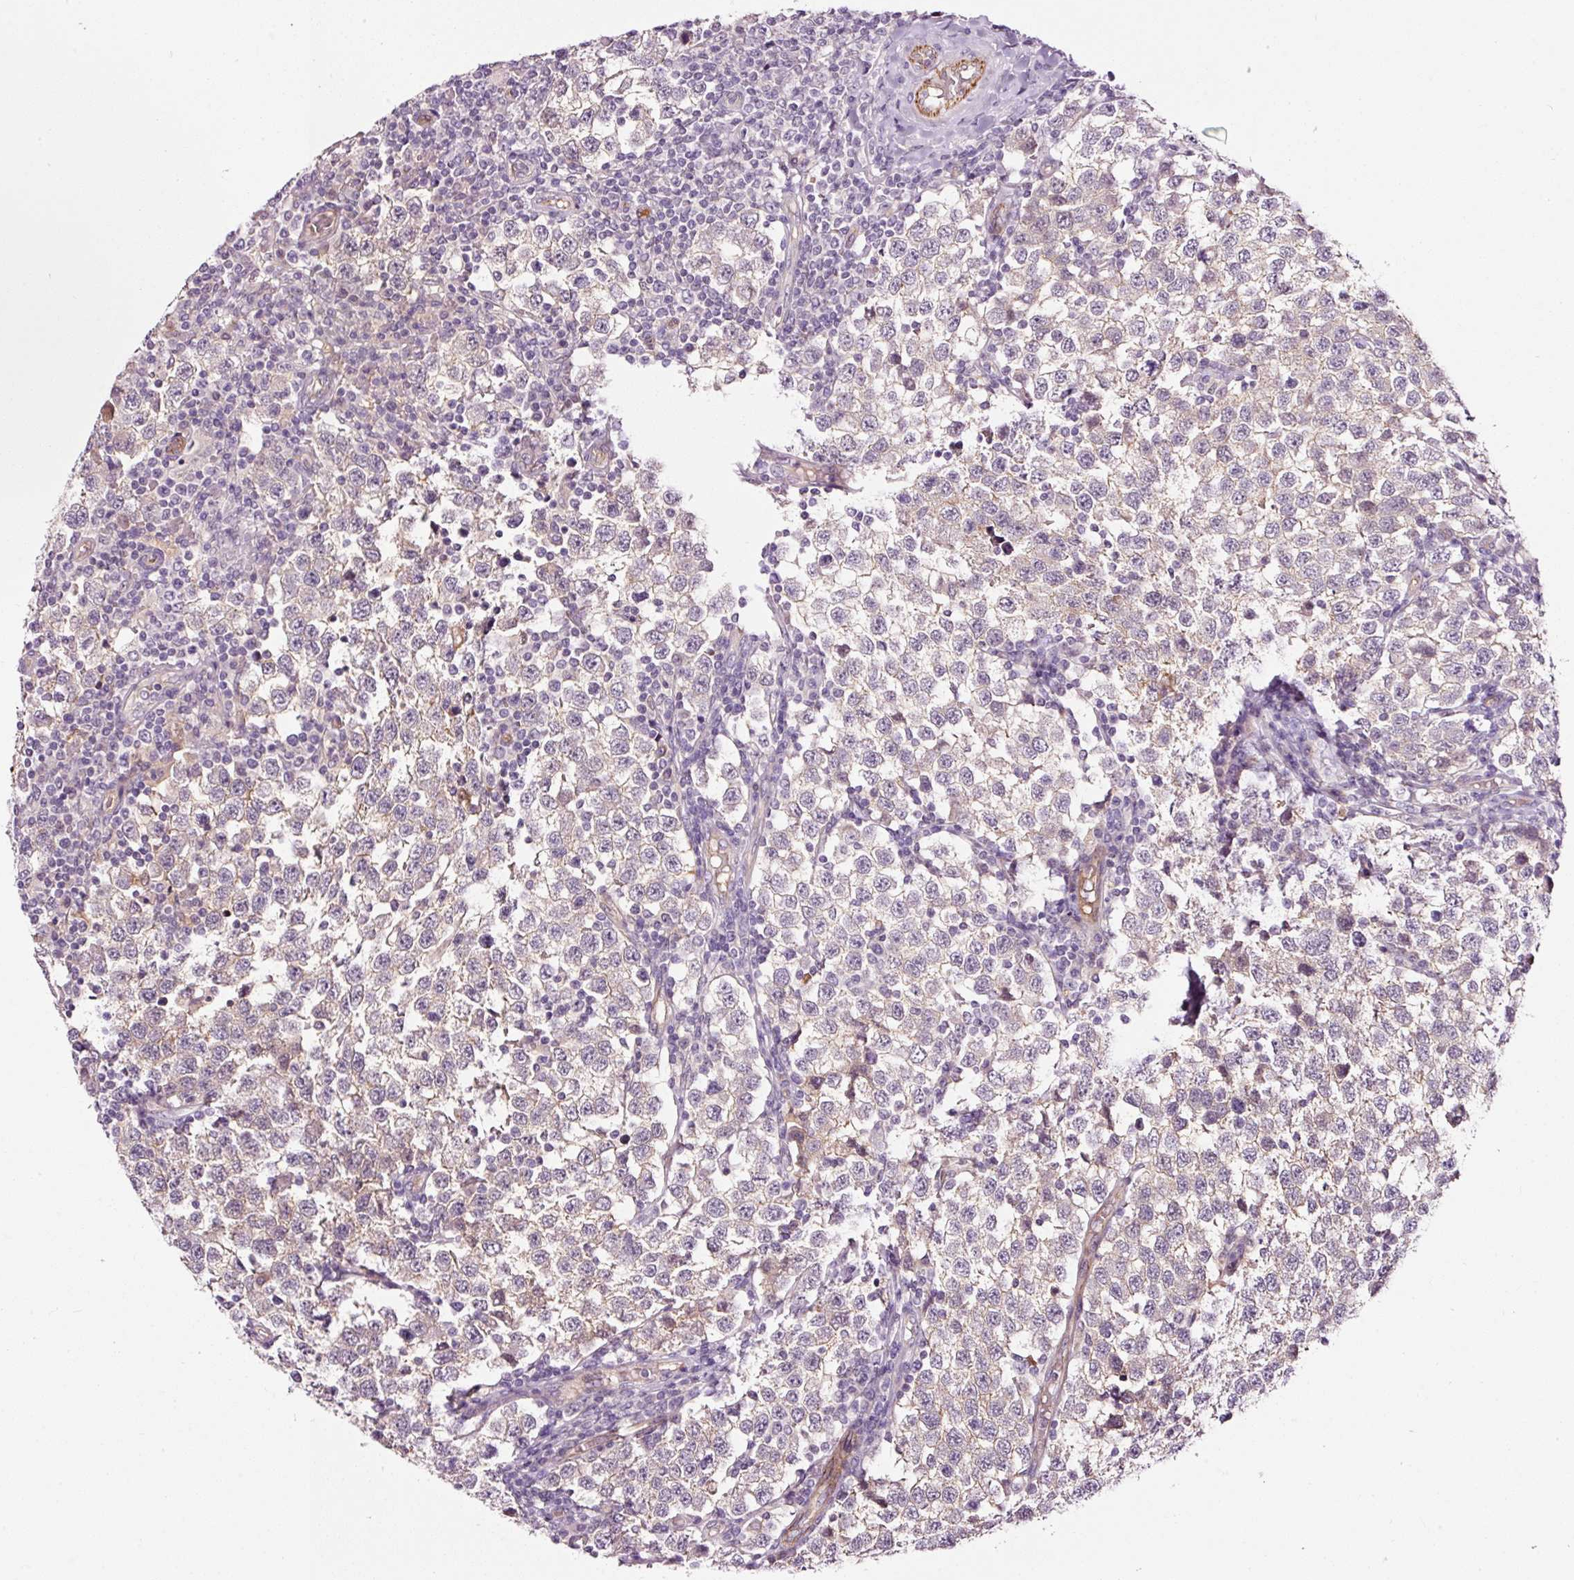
{"staining": {"intensity": "negative", "quantity": "none", "location": "none"}, "tissue": "testis cancer", "cell_type": "Tumor cells", "image_type": "cancer", "snomed": [{"axis": "morphology", "description": "Seminoma, NOS"}, {"axis": "topography", "description": "Testis"}], "caption": "Immunohistochemical staining of seminoma (testis) demonstrates no significant staining in tumor cells.", "gene": "ABCB4", "patient": {"sex": "male", "age": 34}}